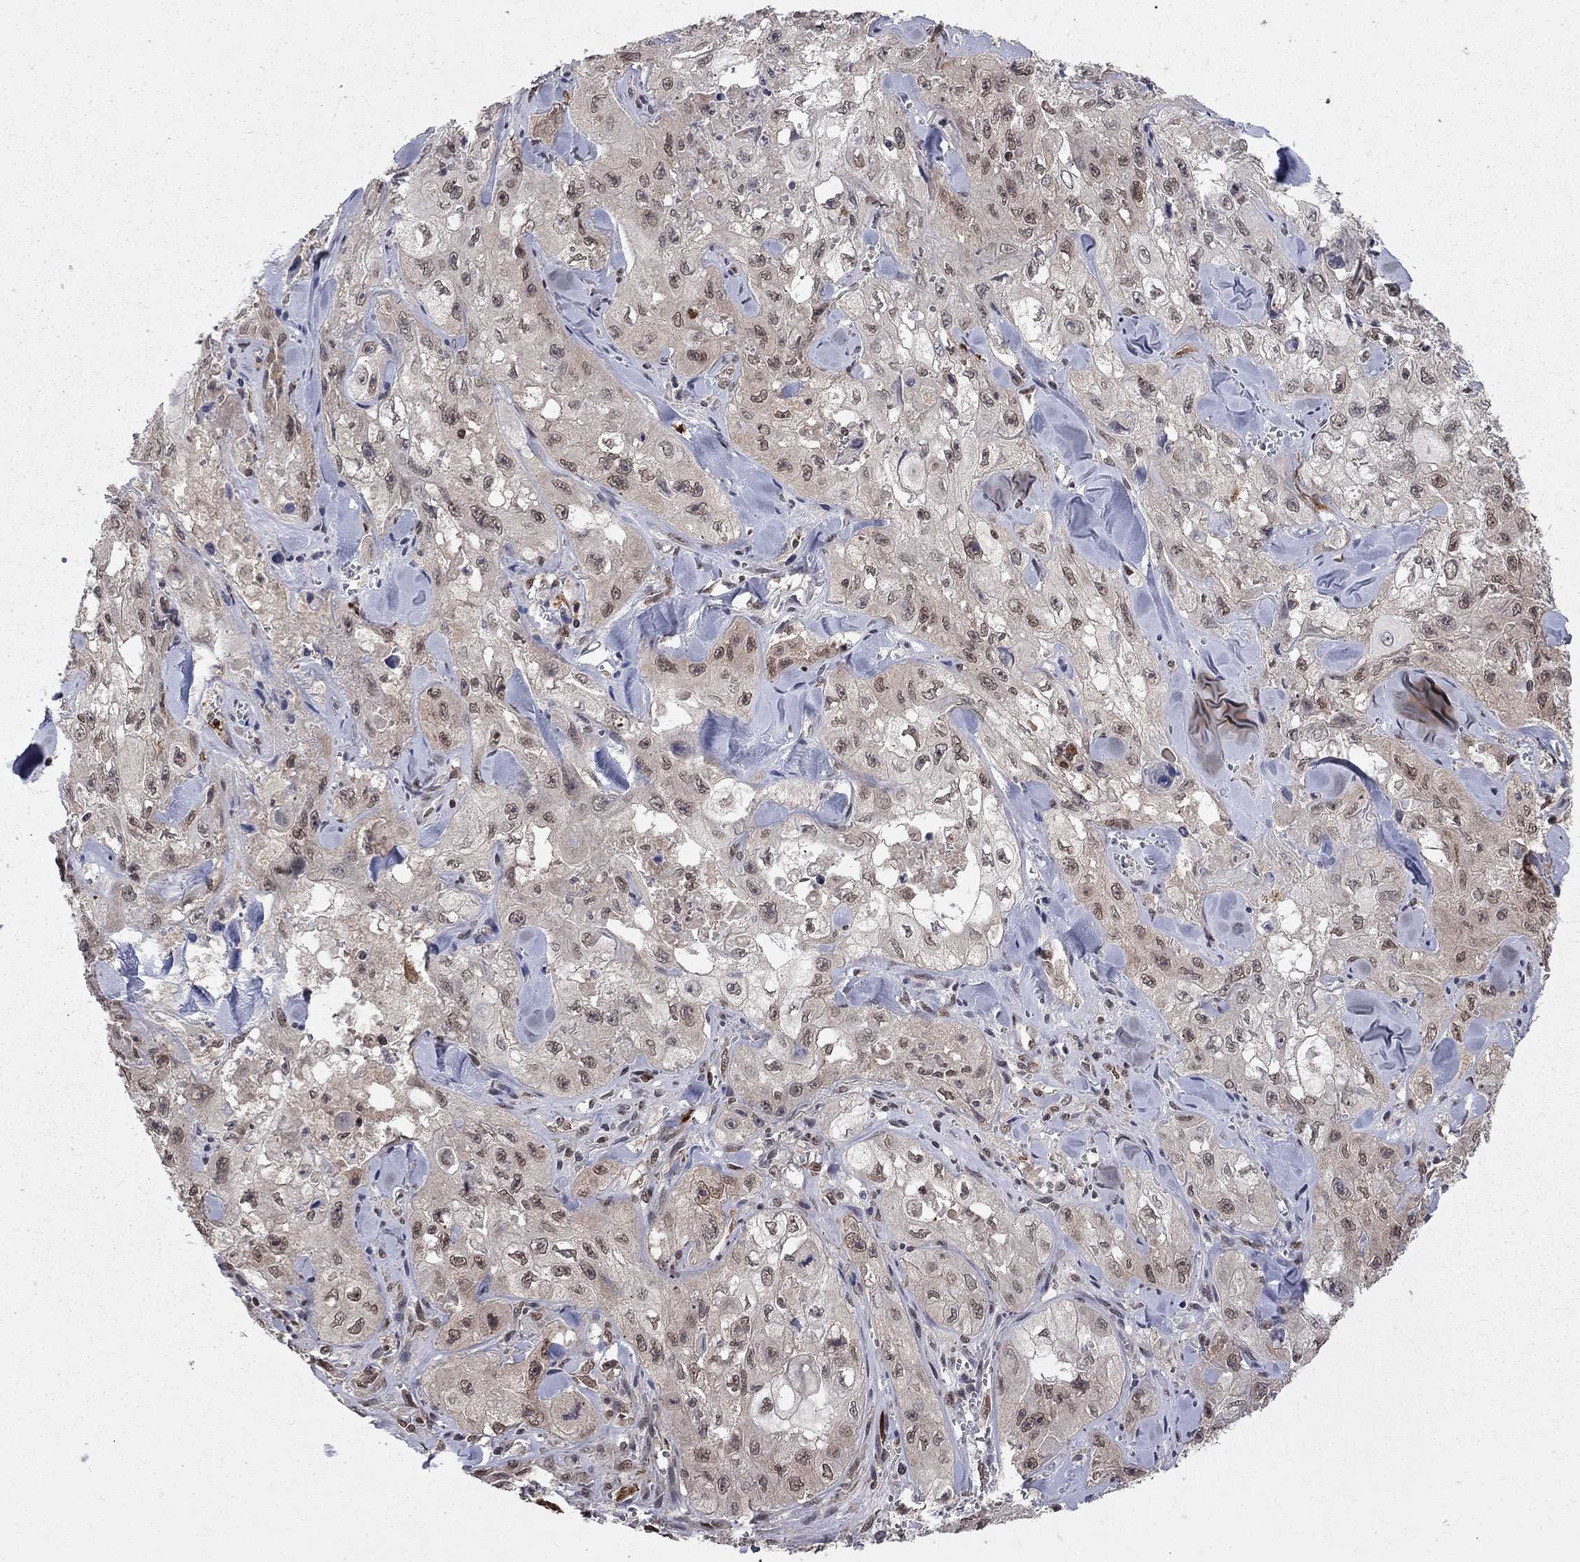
{"staining": {"intensity": "strong", "quantity": "25%-75%", "location": "nuclear"}, "tissue": "skin cancer", "cell_type": "Tumor cells", "image_type": "cancer", "snomed": [{"axis": "morphology", "description": "Squamous cell carcinoma, NOS"}, {"axis": "topography", "description": "Skin"}, {"axis": "topography", "description": "Subcutis"}], "caption": "Tumor cells display high levels of strong nuclear positivity in about 25%-75% of cells in human skin cancer.", "gene": "SAP30L", "patient": {"sex": "male", "age": 73}}